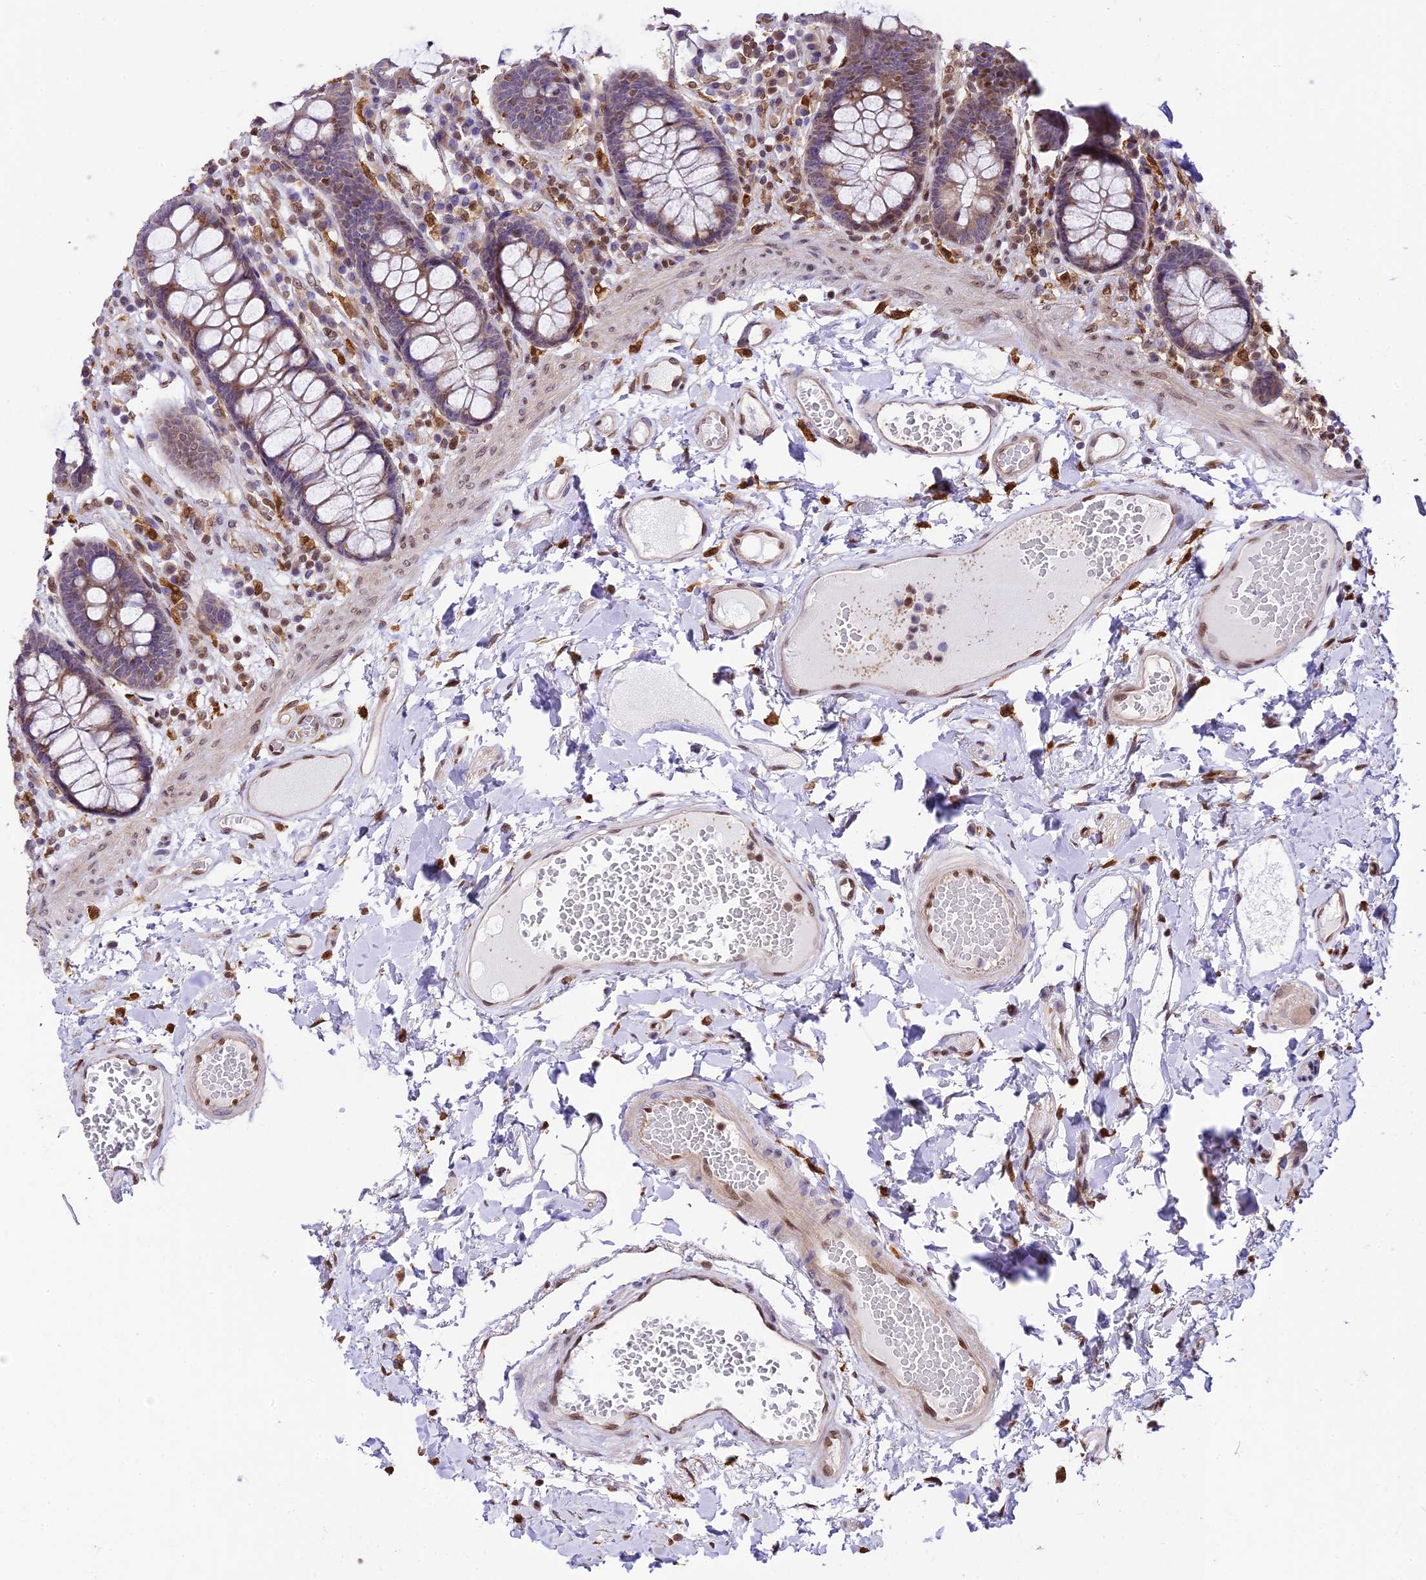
{"staining": {"intensity": "strong", "quantity": ">75%", "location": "cytoplasmic/membranous,nuclear"}, "tissue": "colon", "cell_type": "Endothelial cells", "image_type": "normal", "snomed": [{"axis": "morphology", "description": "Normal tissue, NOS"}, {"axis": "topography", "description": "Colon"}], "caption": "Immunohistochemical staining of benign human colon demonstrates >75% levels of strong cytoplasmic/membranous,nuclear protein positivity in about >75% of endothelial cells.", "gene": "TRIM22", "patient": {"sex": "male", "age": 84}}